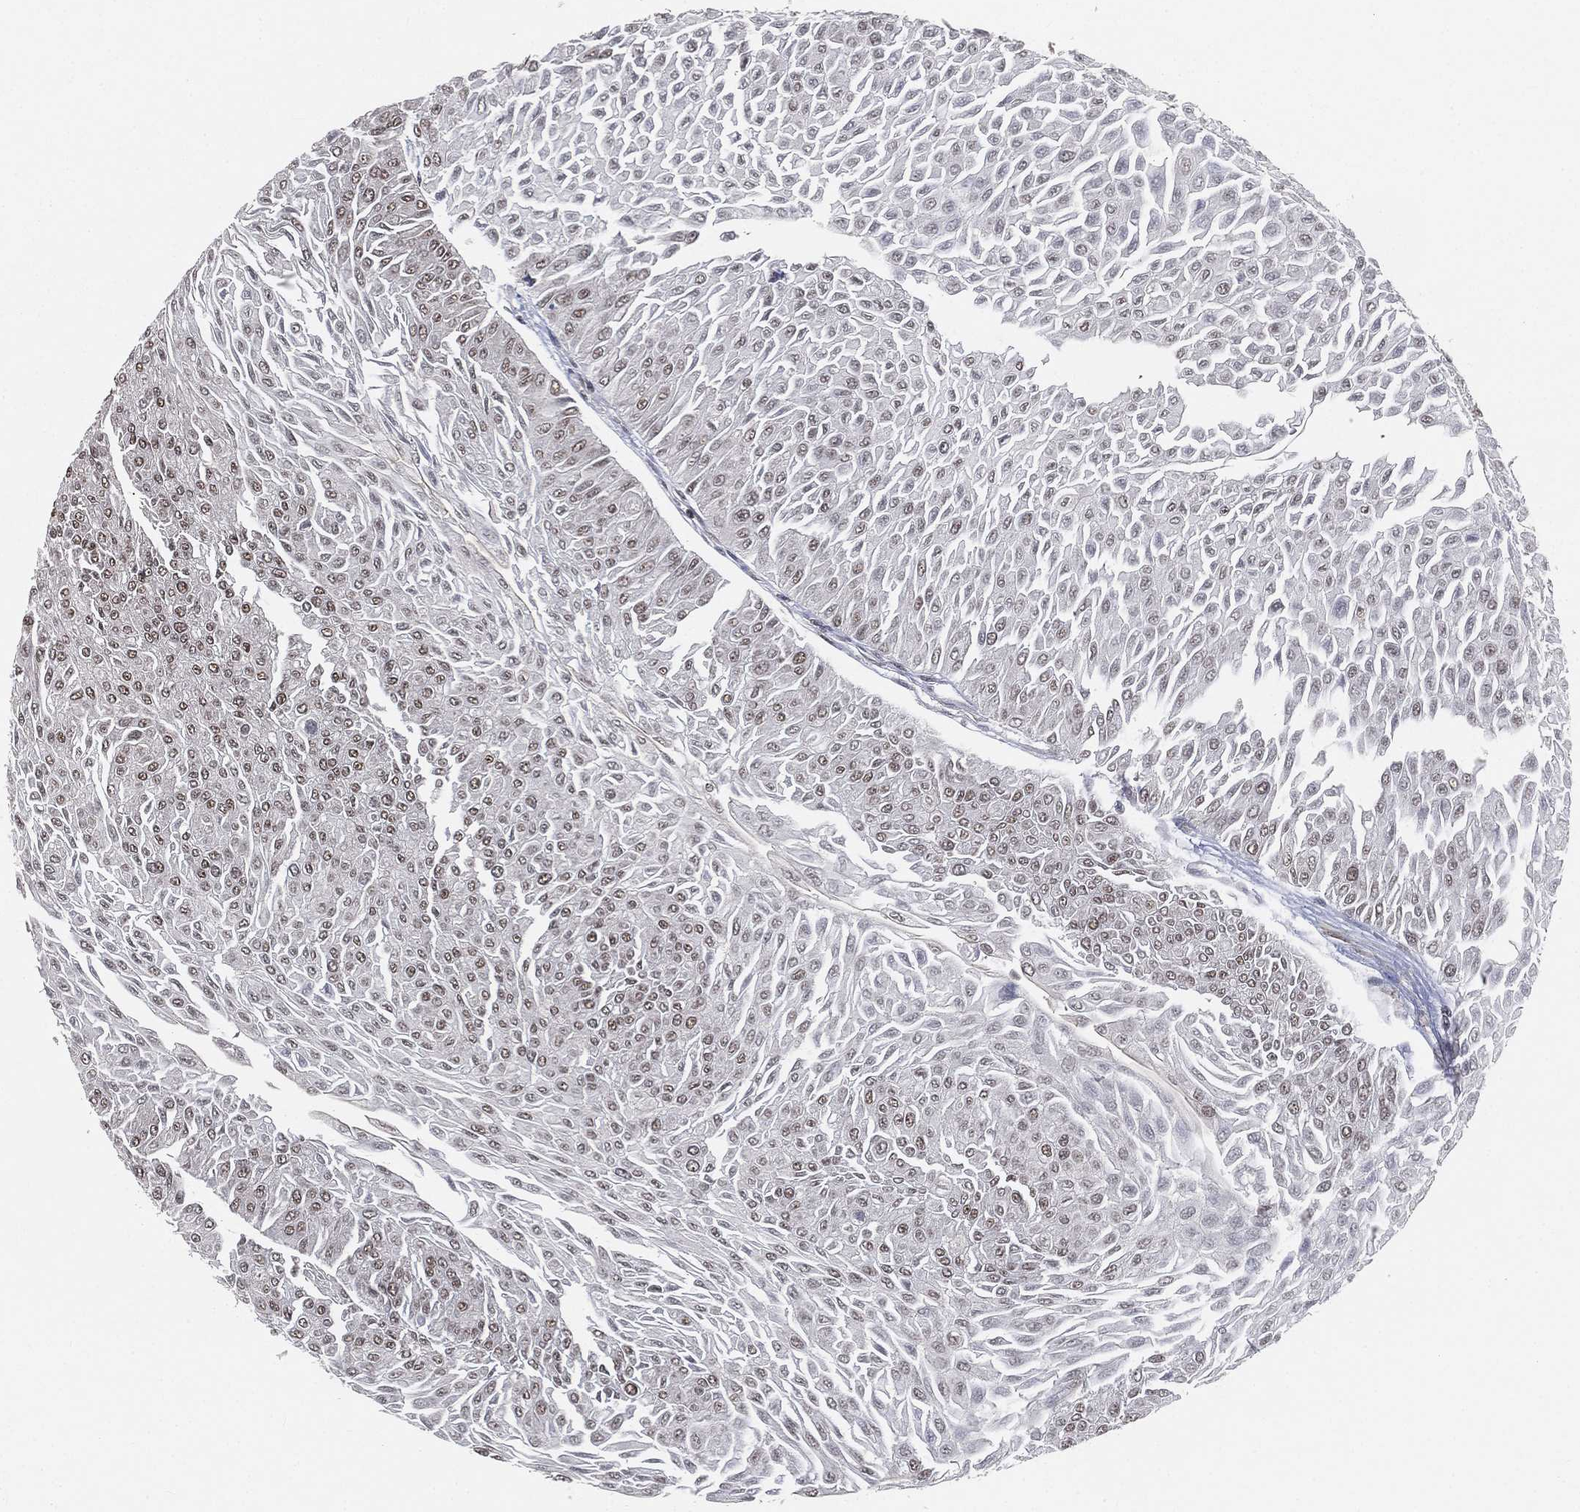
{"staining": {"intensity": "moderate", "quantity": "<25%", "location": "nuclear"}, "tissue": "urothelial cancer", "cell_type": "Tumor cells", "image_type": "cancer", "snomed": [{"axis": "morphology", "description": "Urothelial carcinoma, Low grade"}, {"axis": "topography", "description": "Urinary bladder"}], "caption": "Human low-grade urothelial carcinoma stained with a brown dye displays moderate nuclear positive staining in approximately <25% of tumor cells.", "gene": "RSRC2", "patient": {"sex": "male", "age": 67}}